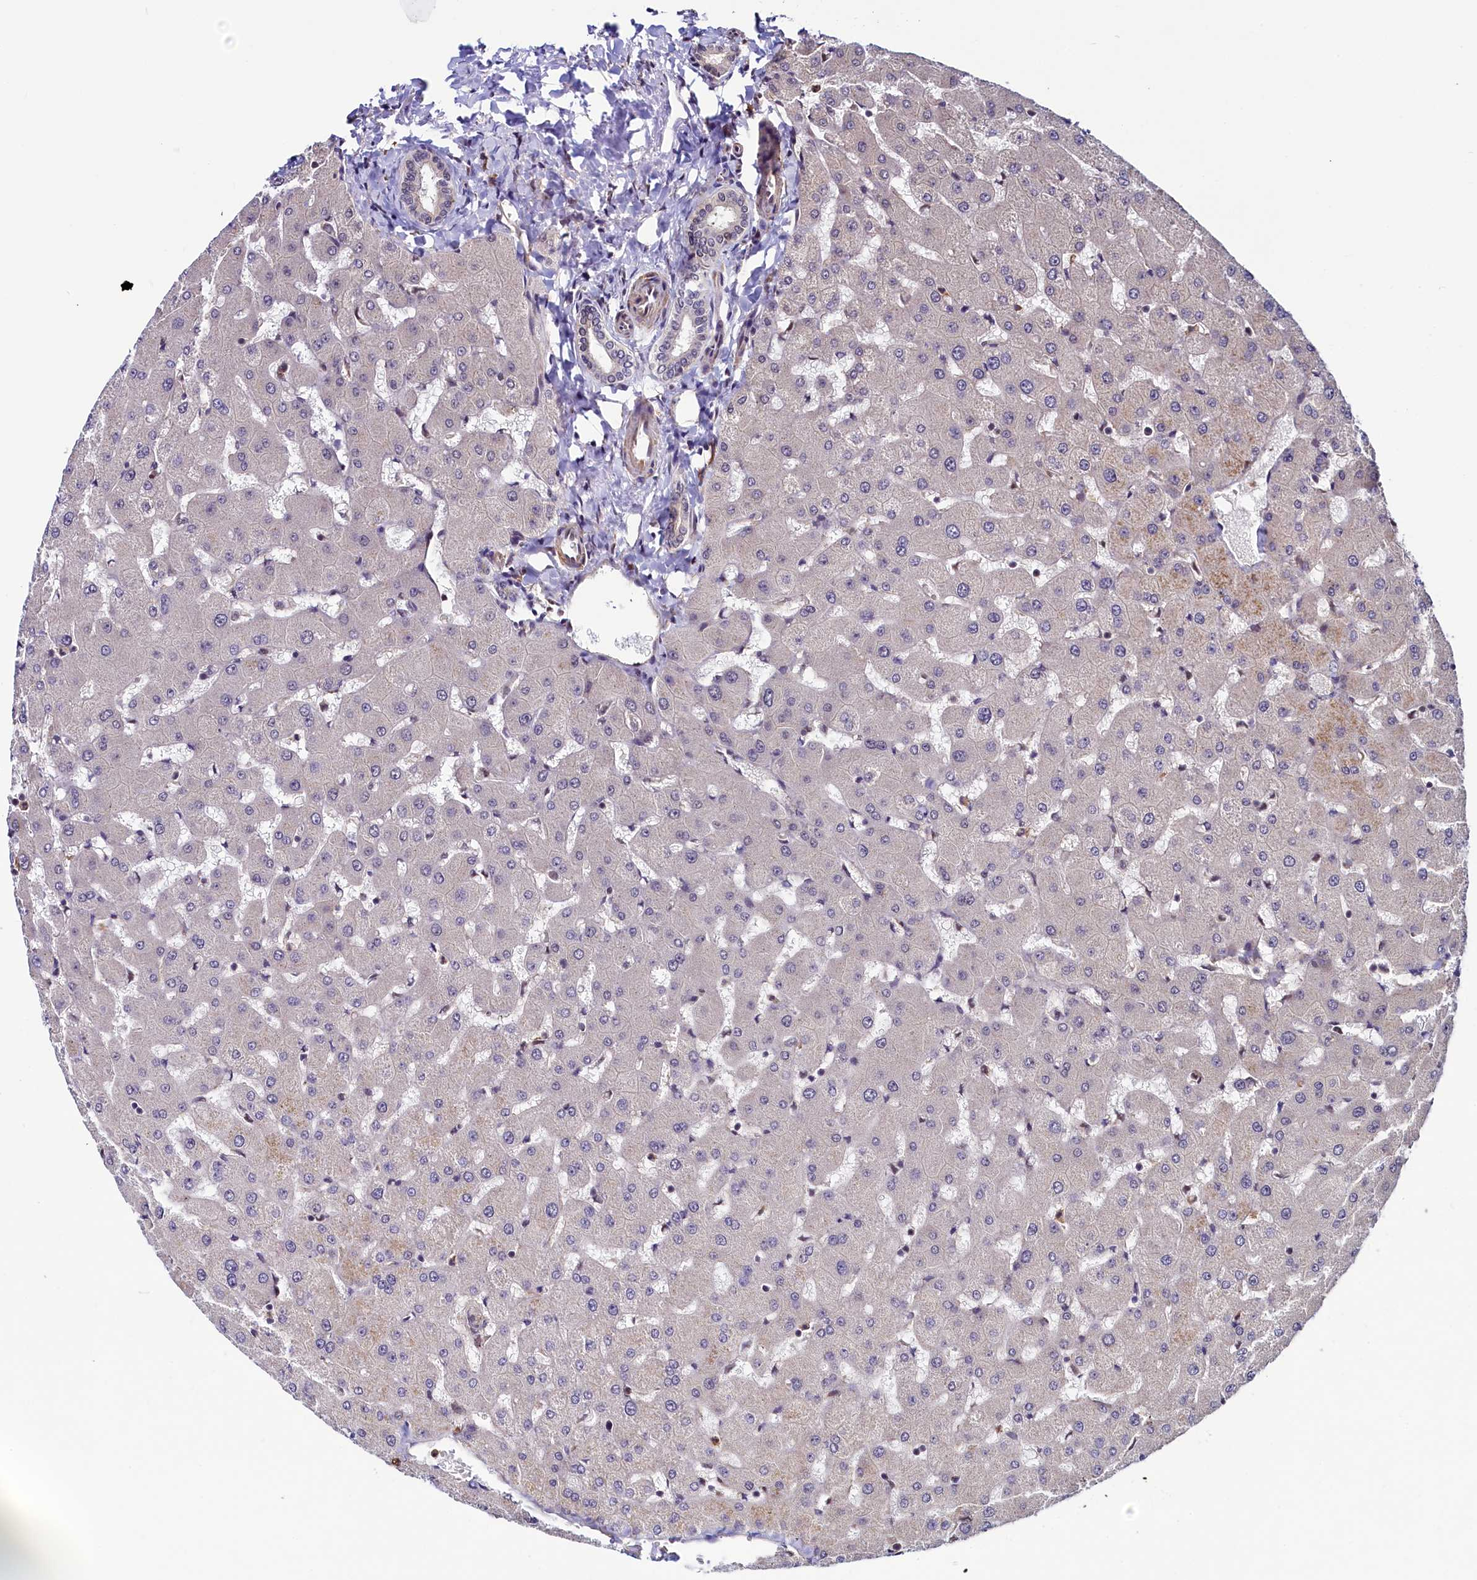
{"staining": {"intensity": "negative", "quantity": "none", "location": "none"}, "tissue": "liver", "cell_type": "Cholangiocytes", "image_type": "normal", "snomed": [{"axis": "morphology", "description": "Normal tissue, NOS"}, {"axis": "topography", "description": "Liver"}], "caption": "DAB (3,3'-diaminobenzidine) immunohistochemical staining of benign human liver shows no significant positivity in cholangiocytes.", "gene": "LEO1", "patient": {"sex": "female", "age": 63}}